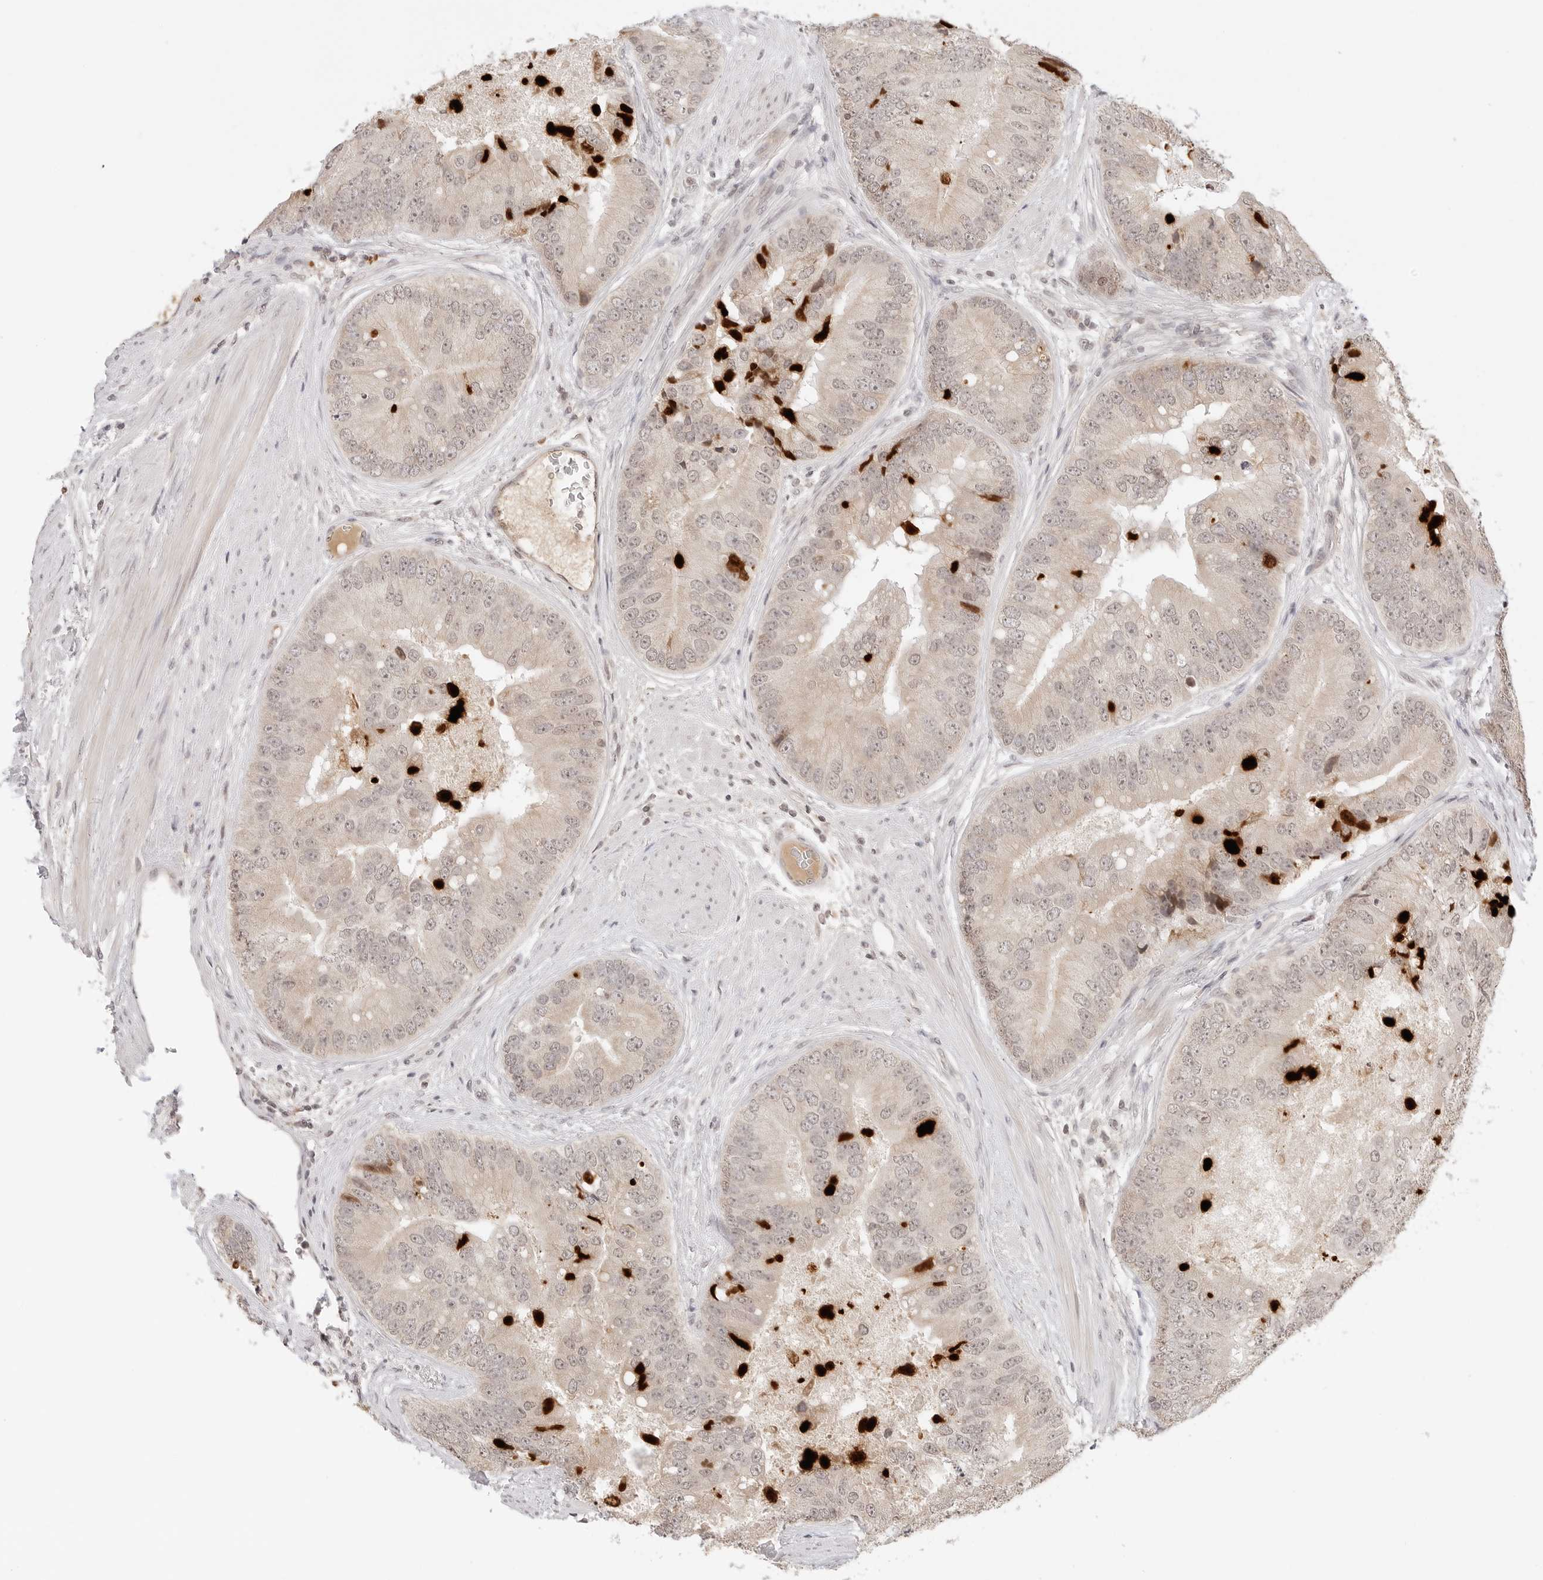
{"staining": {"intensity": "weak", "quantity": "25%-75%", "location": "cytoplasmic/membranous"}, "tissue": "prostate cancer", "cell_type": "Tumor cells", "image_type": "cancer", "snomed": [{"axis": "morphology", "description": "Adenocarcinoma, High grade"}, {"axis": "topography", "description": "Prostate"}], "caption": "Immunohistochemistry of human high-grade adenocarcinoma (prostate) reveals low levels of weak cytoplasmic/membranous positivity in about 25%-75% of tumor cells.", "gene": "SEPTIN4", "patient": {"sex": "male", "age": 70}}